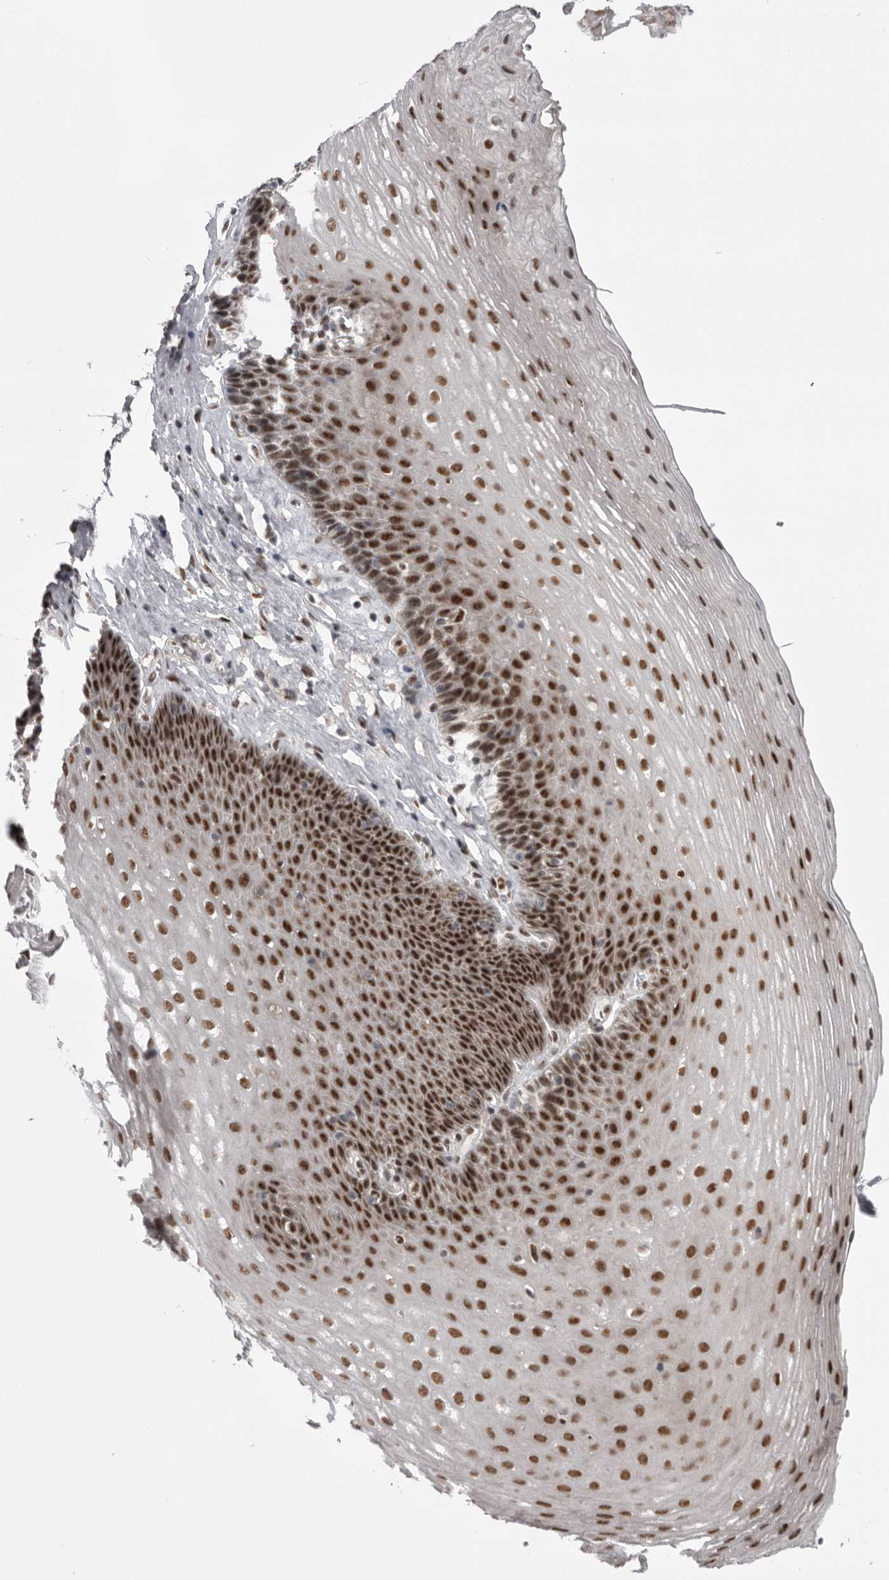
{"staining": {"intensity": "strong", "quantity": ">75%", "location": "nuclear"}, "tissue": "esophagus", "cell_type": "Squamous epithelial cells", "image_type": "normal", "snomed": [{"axis": "morphology", "description": "Normal tissue, NOS"}, {"axis": "topography", "description": "Esophagus"}], "caption": "Immunohistochemical staining of unremarkable human esophagus exhibits >75% levels of strong nuclear protein positivity in approximately >75% of squamous epithelial cells. (DAB (3,3'-diaminobenzidine) IHC, brown staining for protein, blue staining for nuclei).", "gene": "MEPCE", "patient": {"sex": "female", "age": 66}}